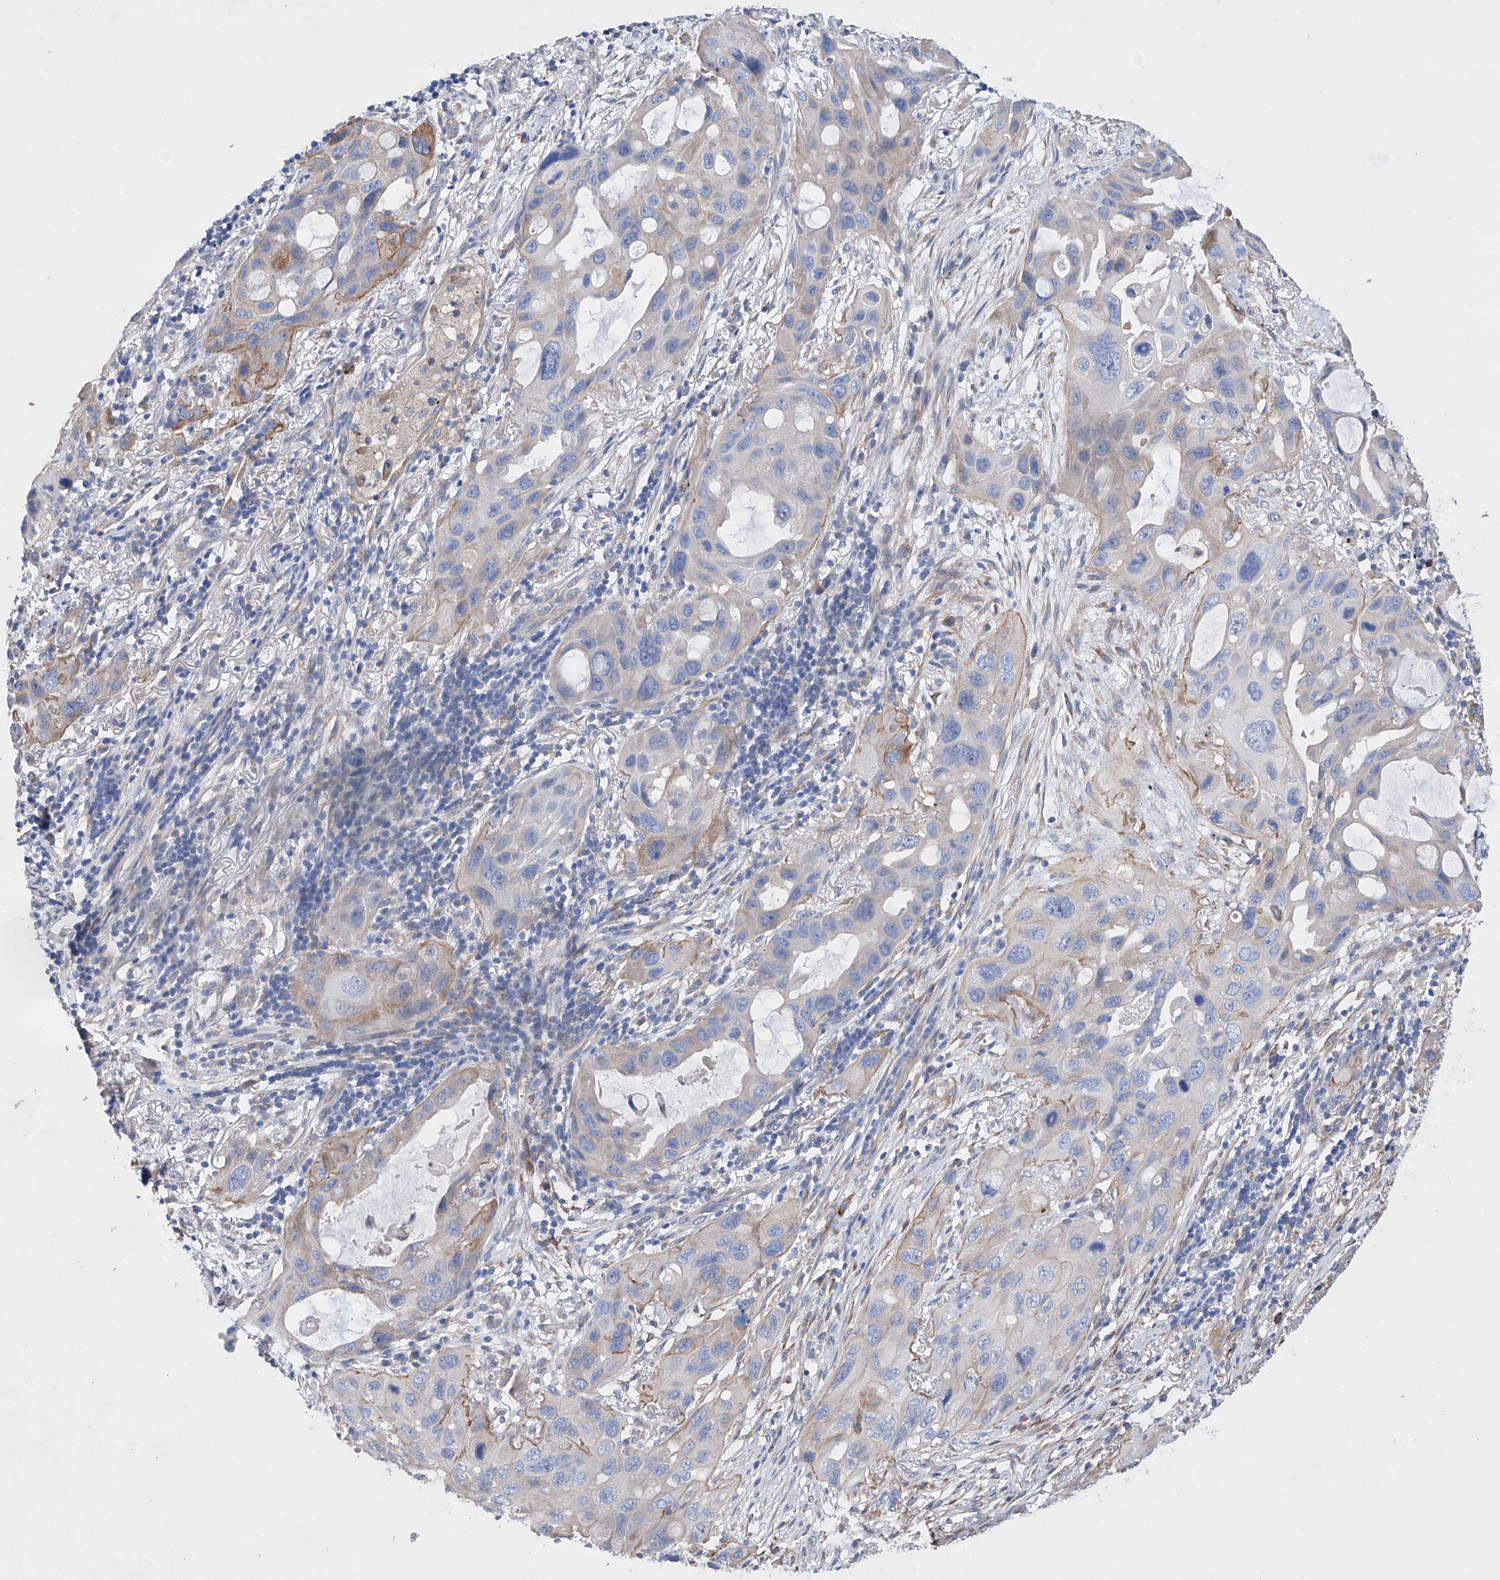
{"staining": {"intensity": "moderate", "quantity": "<25%", "location": "cytoplasmic/membranous"}, "tissue": "lung cancer", "cell_type": "Tumor cells", "image_type": "cancer", "snomed": [{"axis": "morphology", "description": "Squamous cell carcinoma, NOS"}, {"axis": "topography", "description": "Lung"}], "caption": "Protein staining of squamous cell carcinoma (lung) tissue exhibits moderate cytoplasmic/membranous positivity in about <25% of tumor cells.", "gene": "AFG1L", "patient": {"sex": "female", "age": 73}}